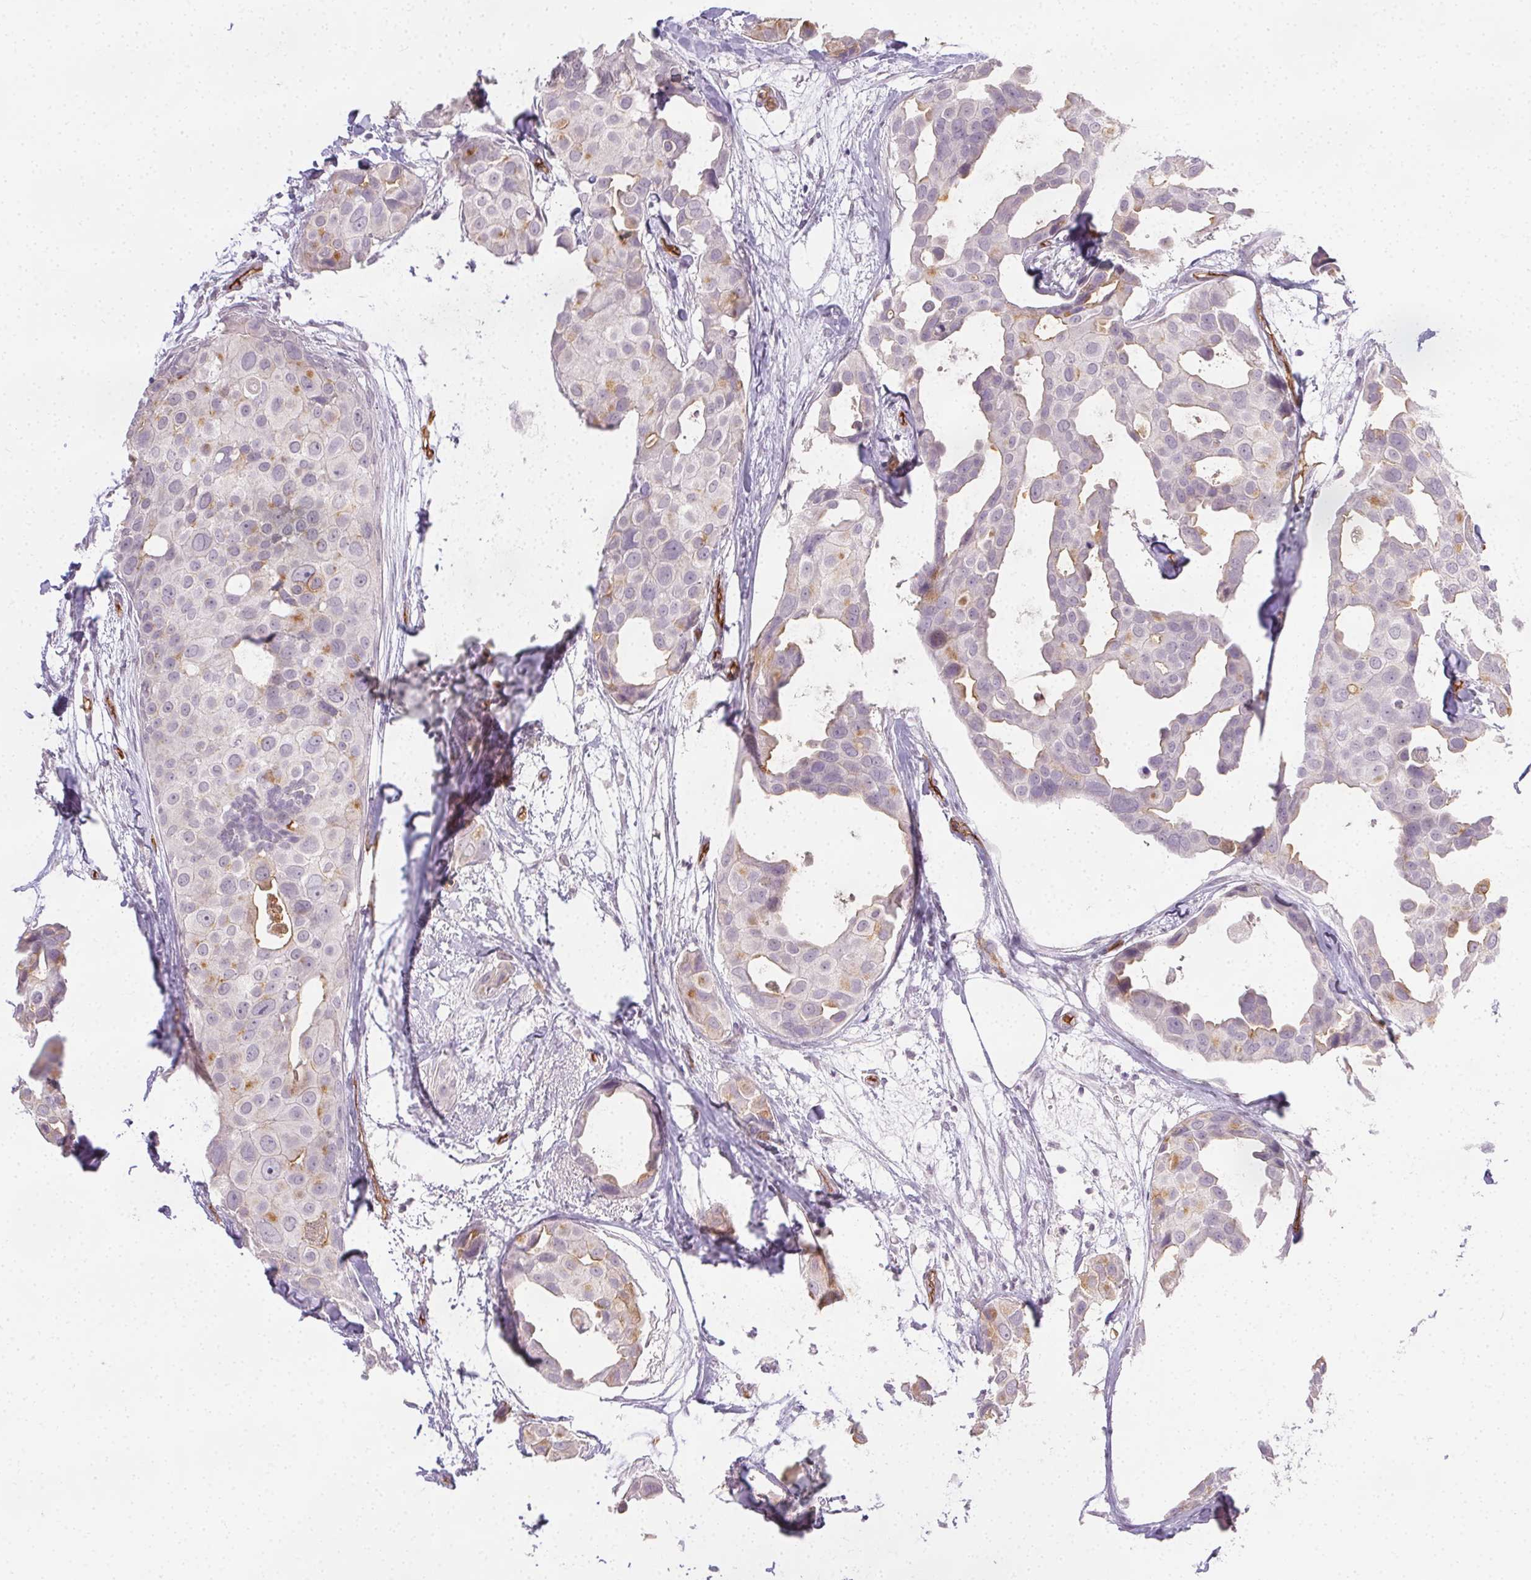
{"staining": {"intensity": "negative", "quantity": "none", "location": "none"}, "tissue": "breast cancer", "cell_type": "Tumor cells", "image_type": "cancer", "snomed": [{"axis": "morphology", "description": "Duct carcinoma"}, {"axis": "topography", "description": "Breast"}], "caption": "An immunohistochemistry micrograph of breast cancer (invasive ductal carcinoma) is shown. There is no staining in tumor cells of breast cancer (invasive ductal carcinoma).", "gene": "PODXL", "patient": {"sex": "female", "age": 38}}